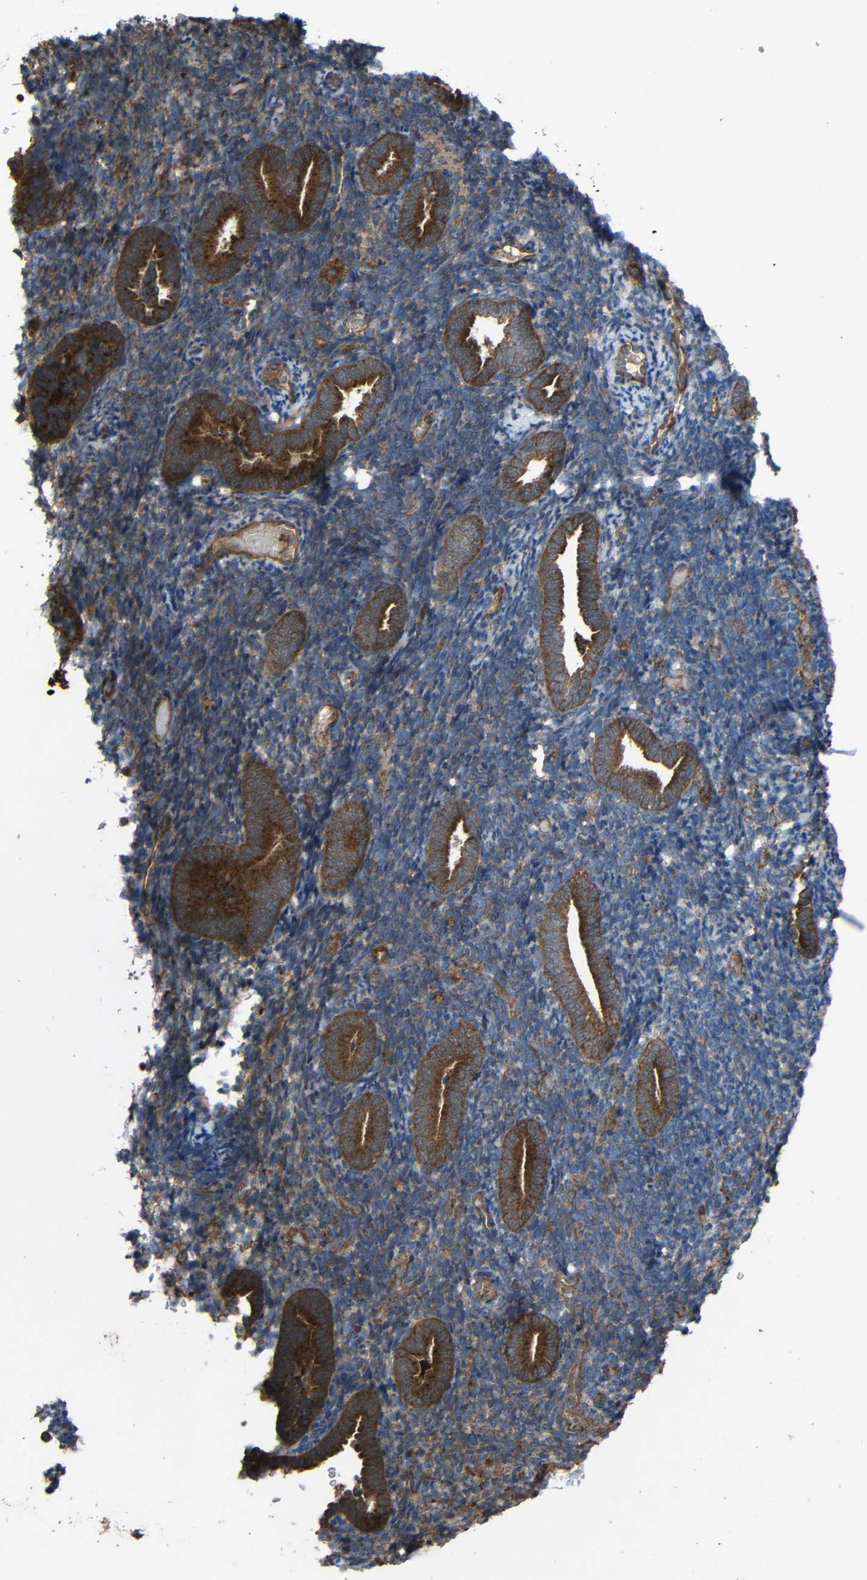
{"staining": {"intensity": "moderate", "quantity": "25%-75%", "location": "cytoplasmic/membranous"}, "tissue": "endometrium", "cell_type": "Cells in endometrial stroma", "image_type": "normal", "snomed": [{"axis": "morphology", "description": "Normal tissue, NOS"}, {"axis": "topography", "description": "Endometrium"}], "caption": "A micrograph of endometrium stained for a protein displays moderate cytoplasmic/membranous brown staining in cells in endometrial stroma.", "gene": "C1GALT1", "patient": {"sex": "female", "age": 51}}